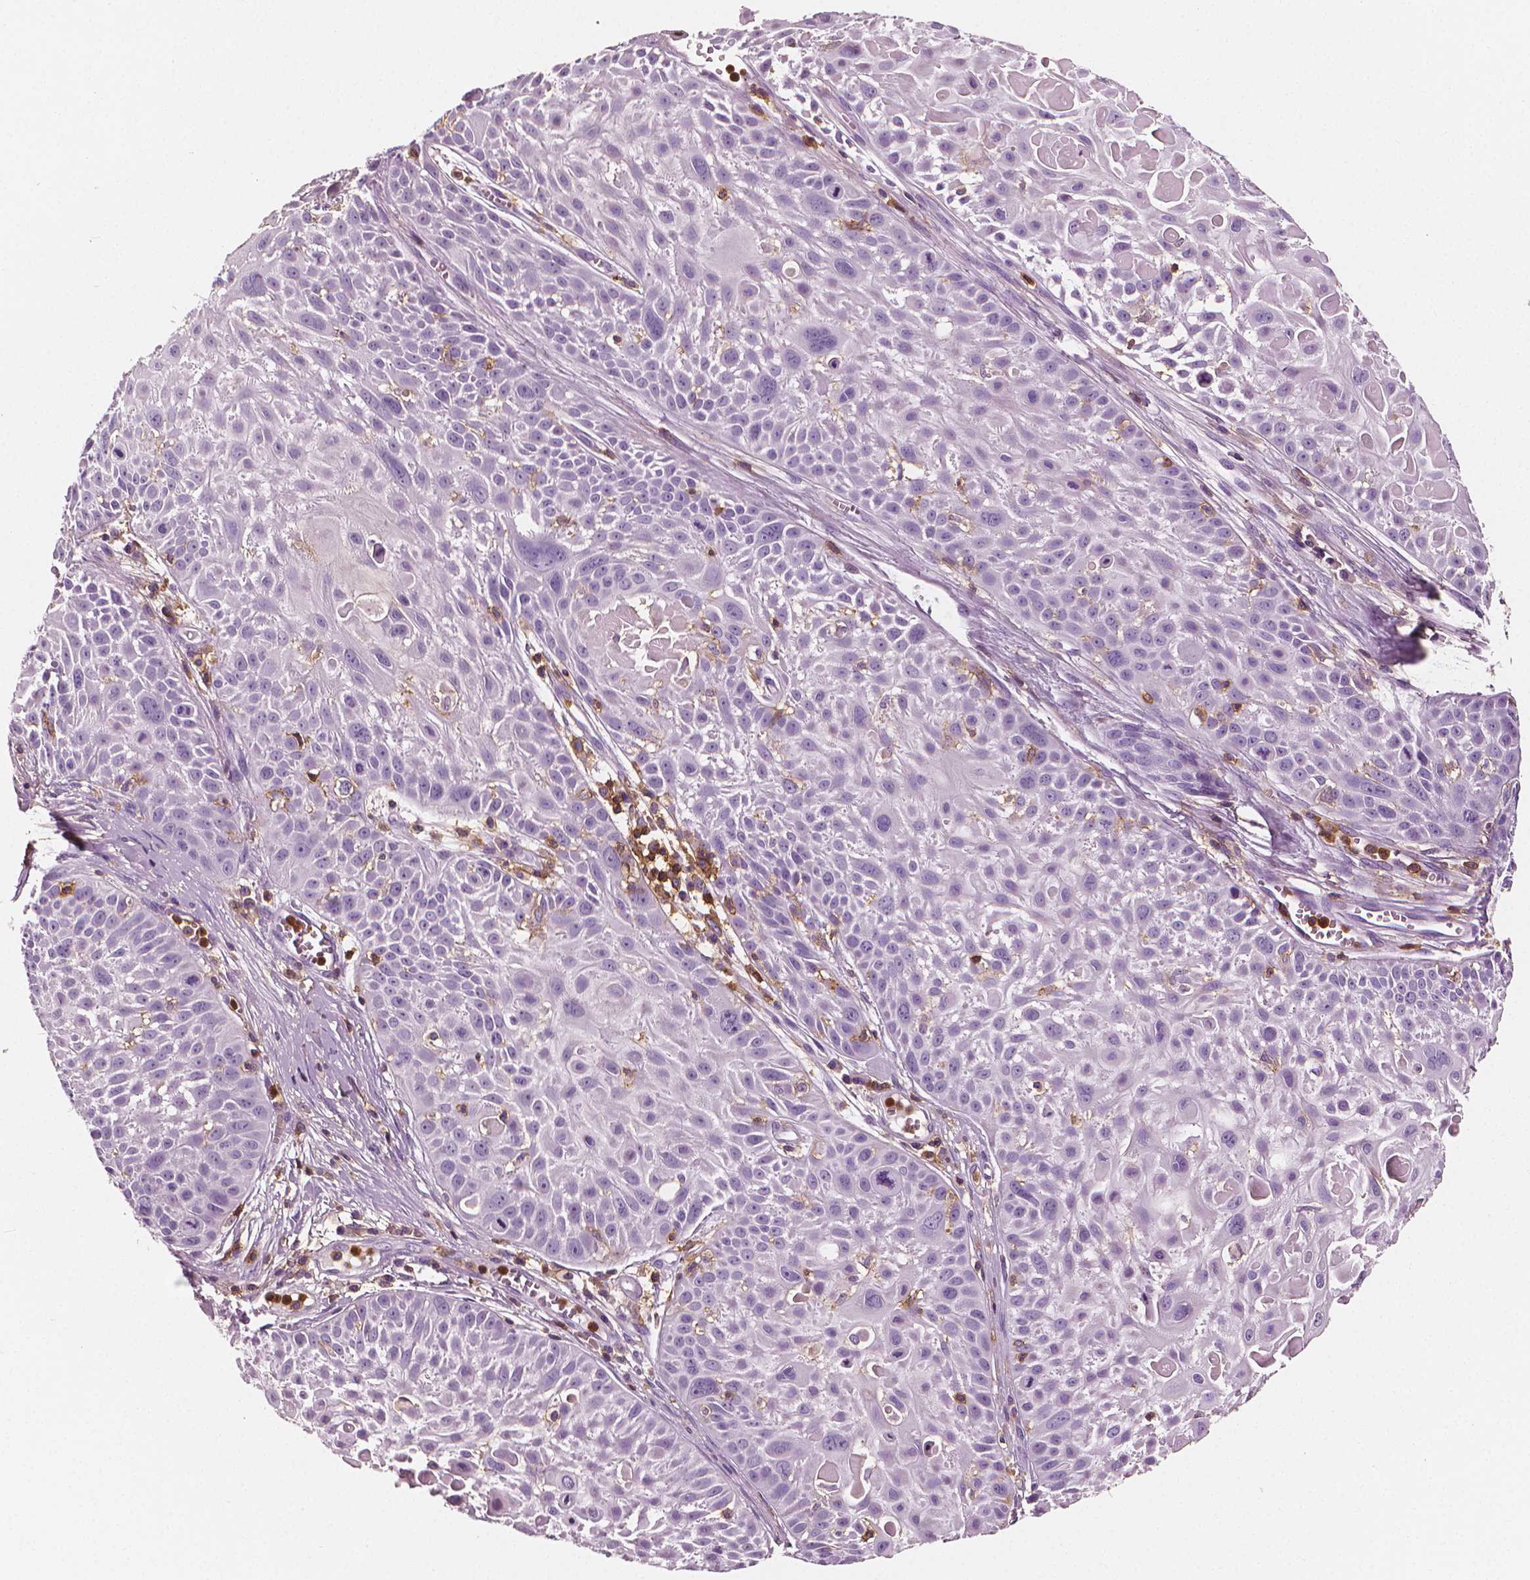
{"staining": {"intensity": "negative", "quantity": "none", "location": "none"}, "tissue": "skin cancer", "cell_type": "Tumor cells", "image_type": "cancer", "snomed": [{"axis": "morphology", "description": "Squamous cell carcinoma, NOS"}, {"axis": "topography", "description": "Skin"}, {"axis": "topography", "description": "Anal"}], "caption": "IHC of human skin cancer (squamous cell carcinoma) displays no staining in tumor cells.", "gene": "PTPRC", "patient": {"sex": "female", "age": 75}}